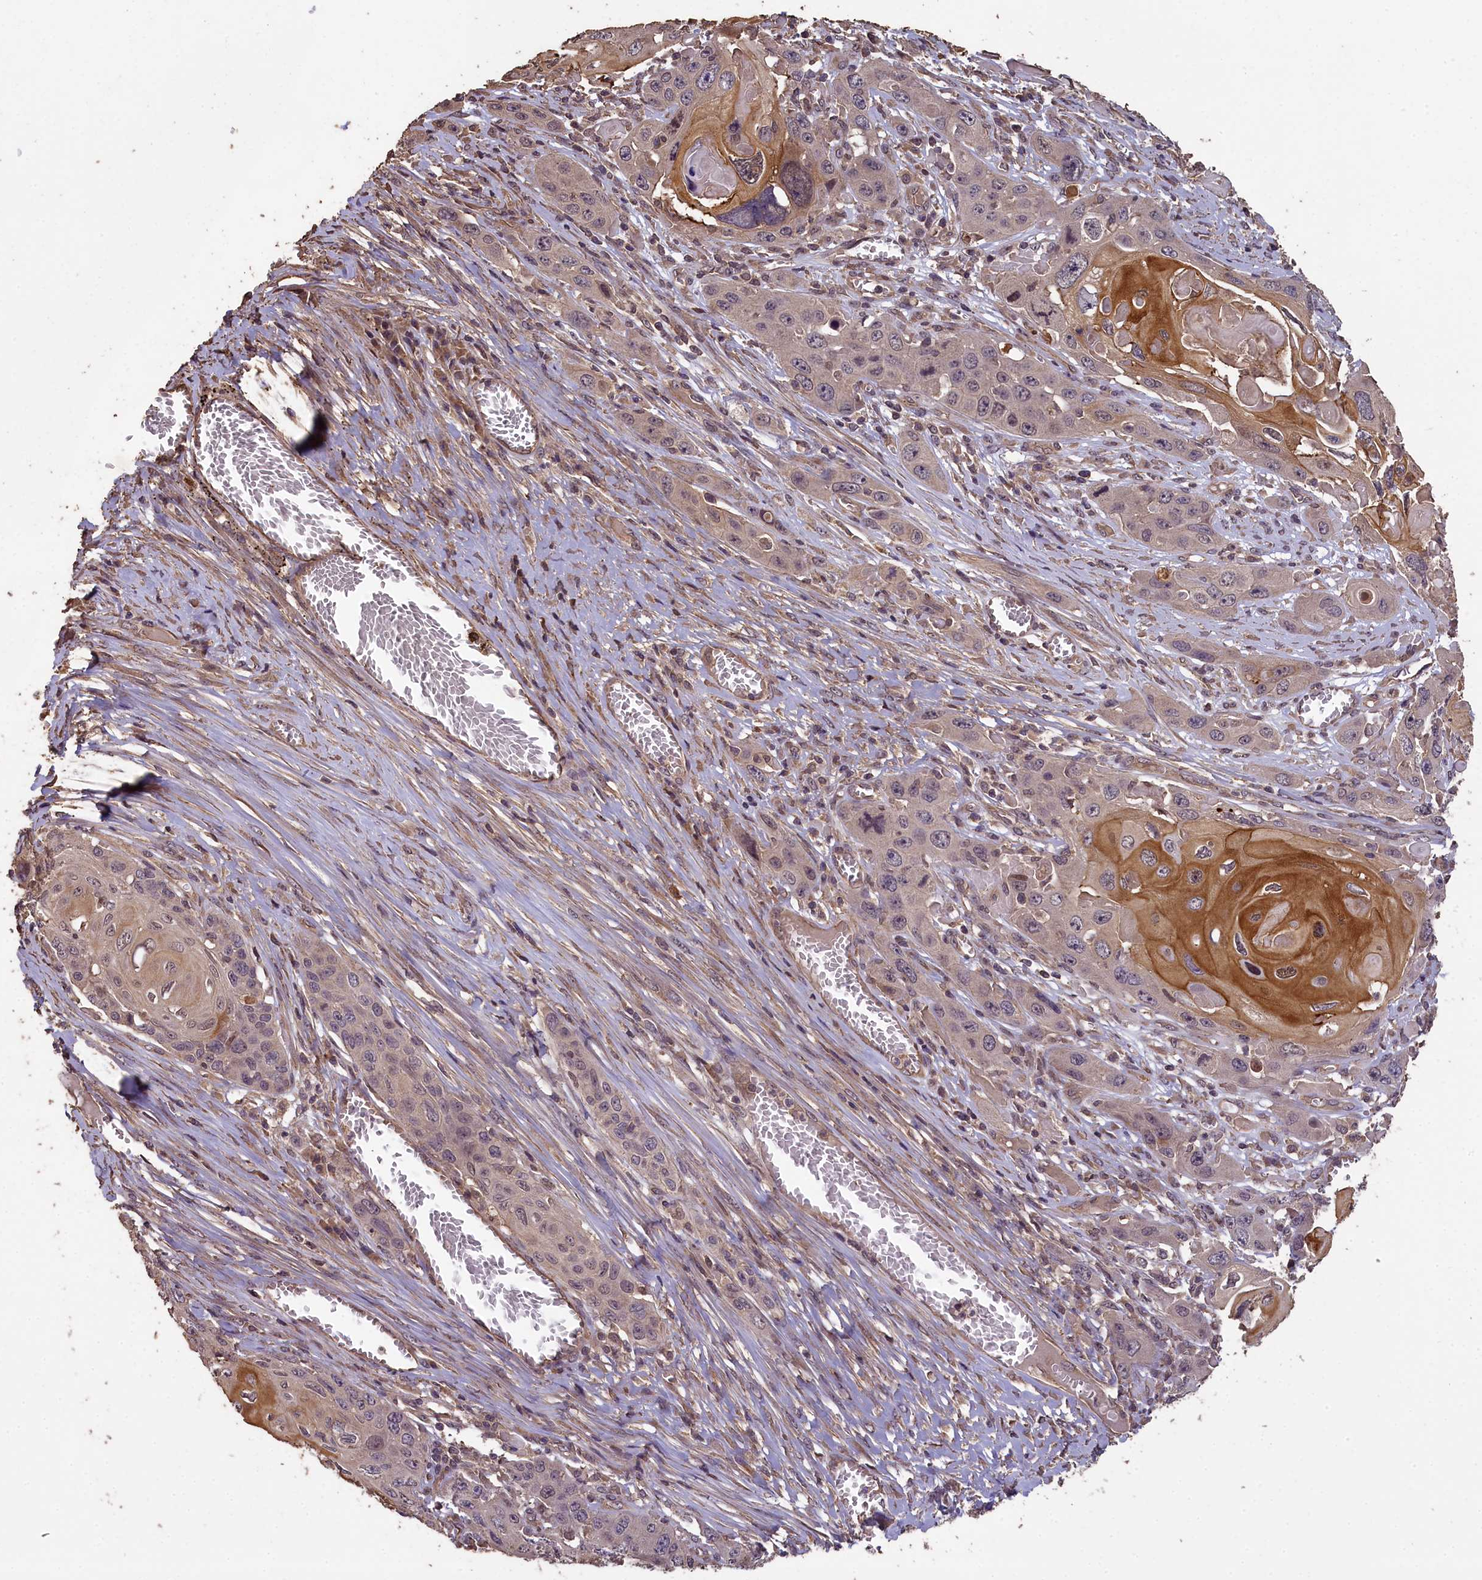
{"staining": {"intensity": "moderate", "quantity": "<25%", "location": "cytoplasmic/membranous"}, "tissue": "skin cancer", "cell_type": "Tumor cells", "image_type": "cancer", "snomed": [{"axis": "morphology", "description": "Squamous cell carcinoma, NOS"}, {"axis": "topography", "description": "Skin"}], "caption": "About <25% of tumor cells in skin cancer (squamous cell carcinoma) display moderate cytoplasmic/membranous protein expression as visualized by brown immunohistochemical staining.", "gene": "CHD9", "patient": {"sex": "male", "age": 55}}